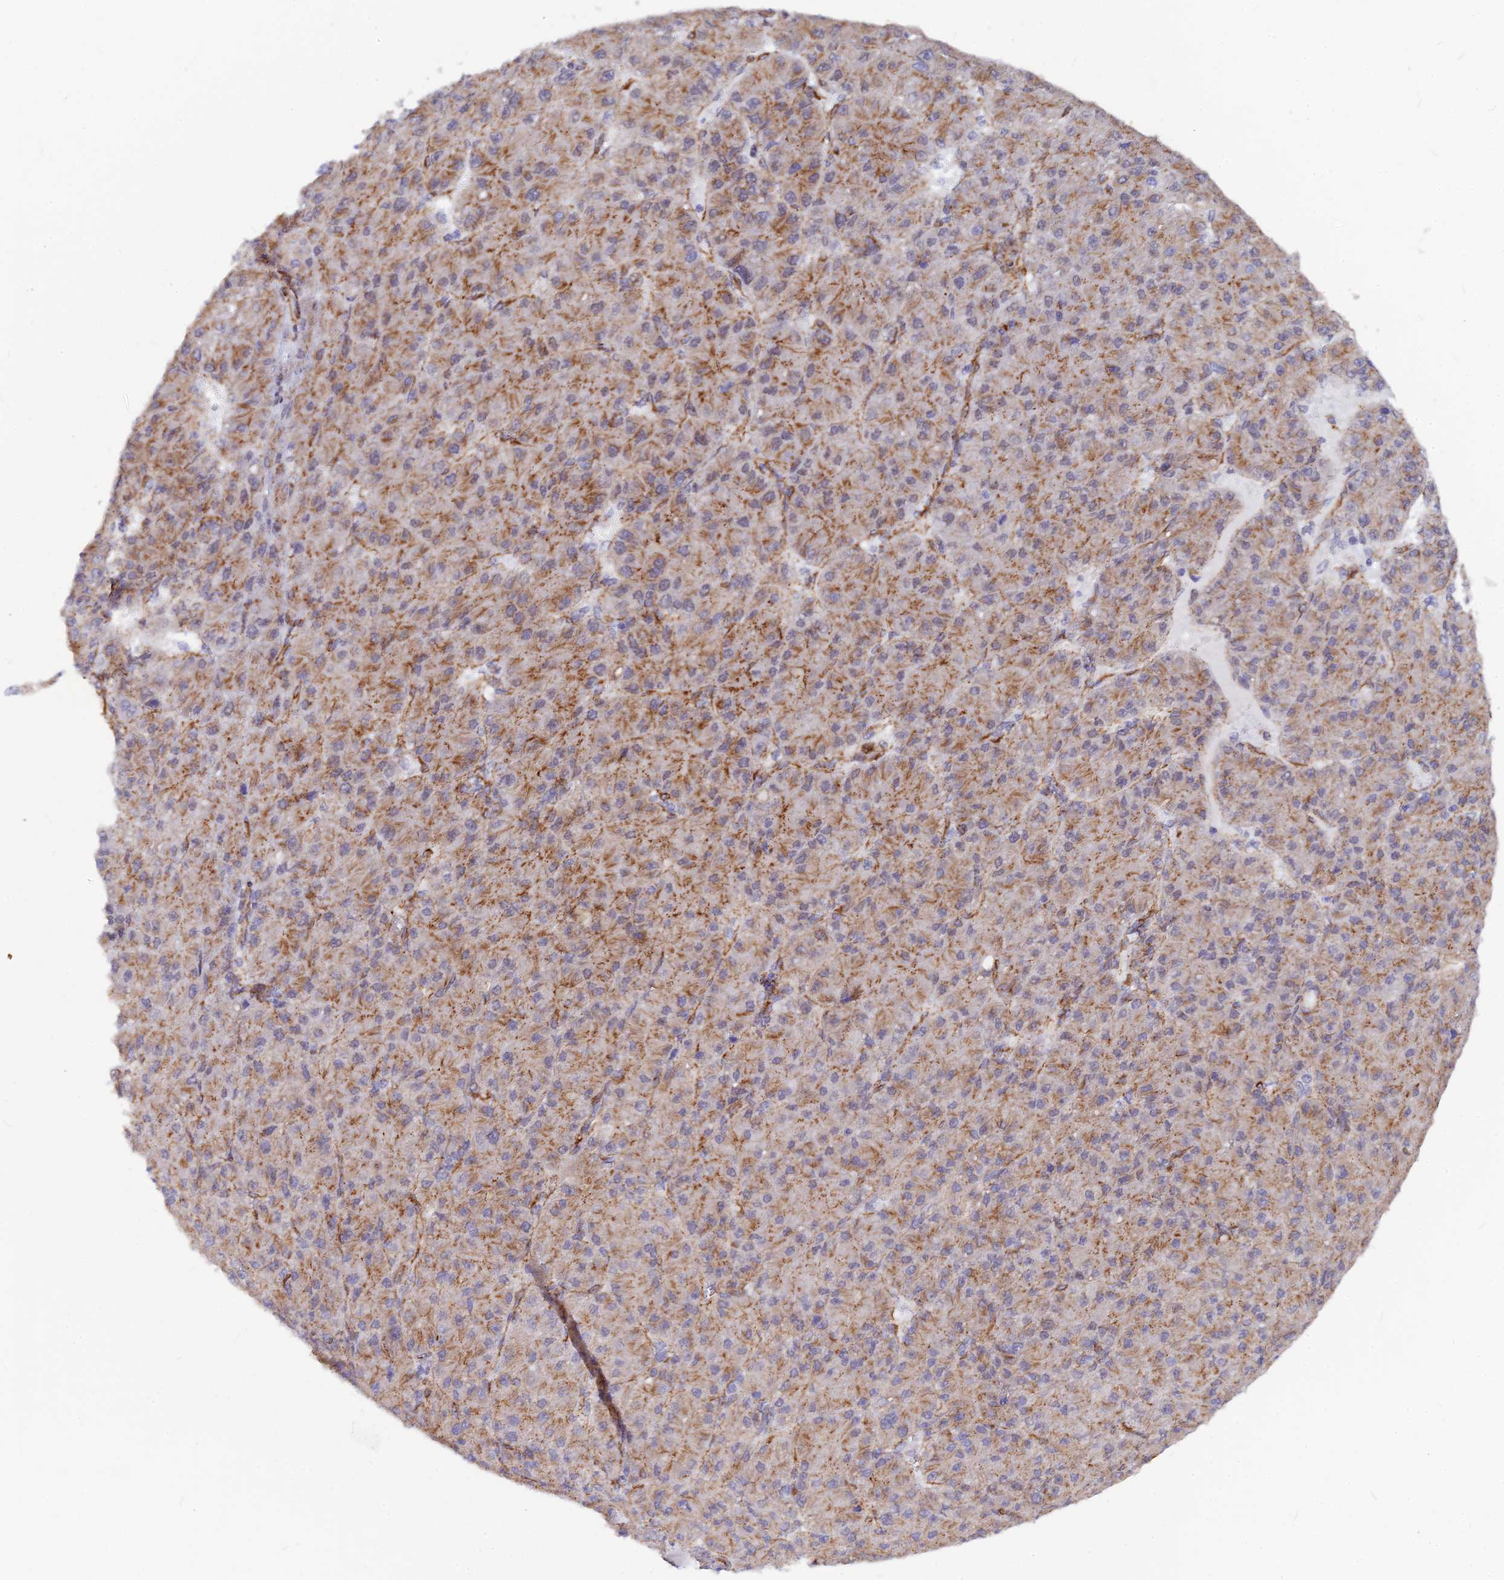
{"staining": {"intensity": "moderate", "quantity": ">75%", "location": "cytoplasmic/membranous"}, "tissue": "liver cancer", "cell_type": "Tumor cells", "image_type": "cancer", "snomed": [{"axis": "morphology", "description": "Carcinoma, Hepatocellular, NOS"}, {"axis": "topography", "description": "Liver"}], "caption": "Tumor cells reveal moderate cytoplasmic/membranous positivity in approximately >75% of cells in liver hepatocellular carcinoma.", "gene": "VSTM2L", "patient": {"sex": "male", "age": 67}}